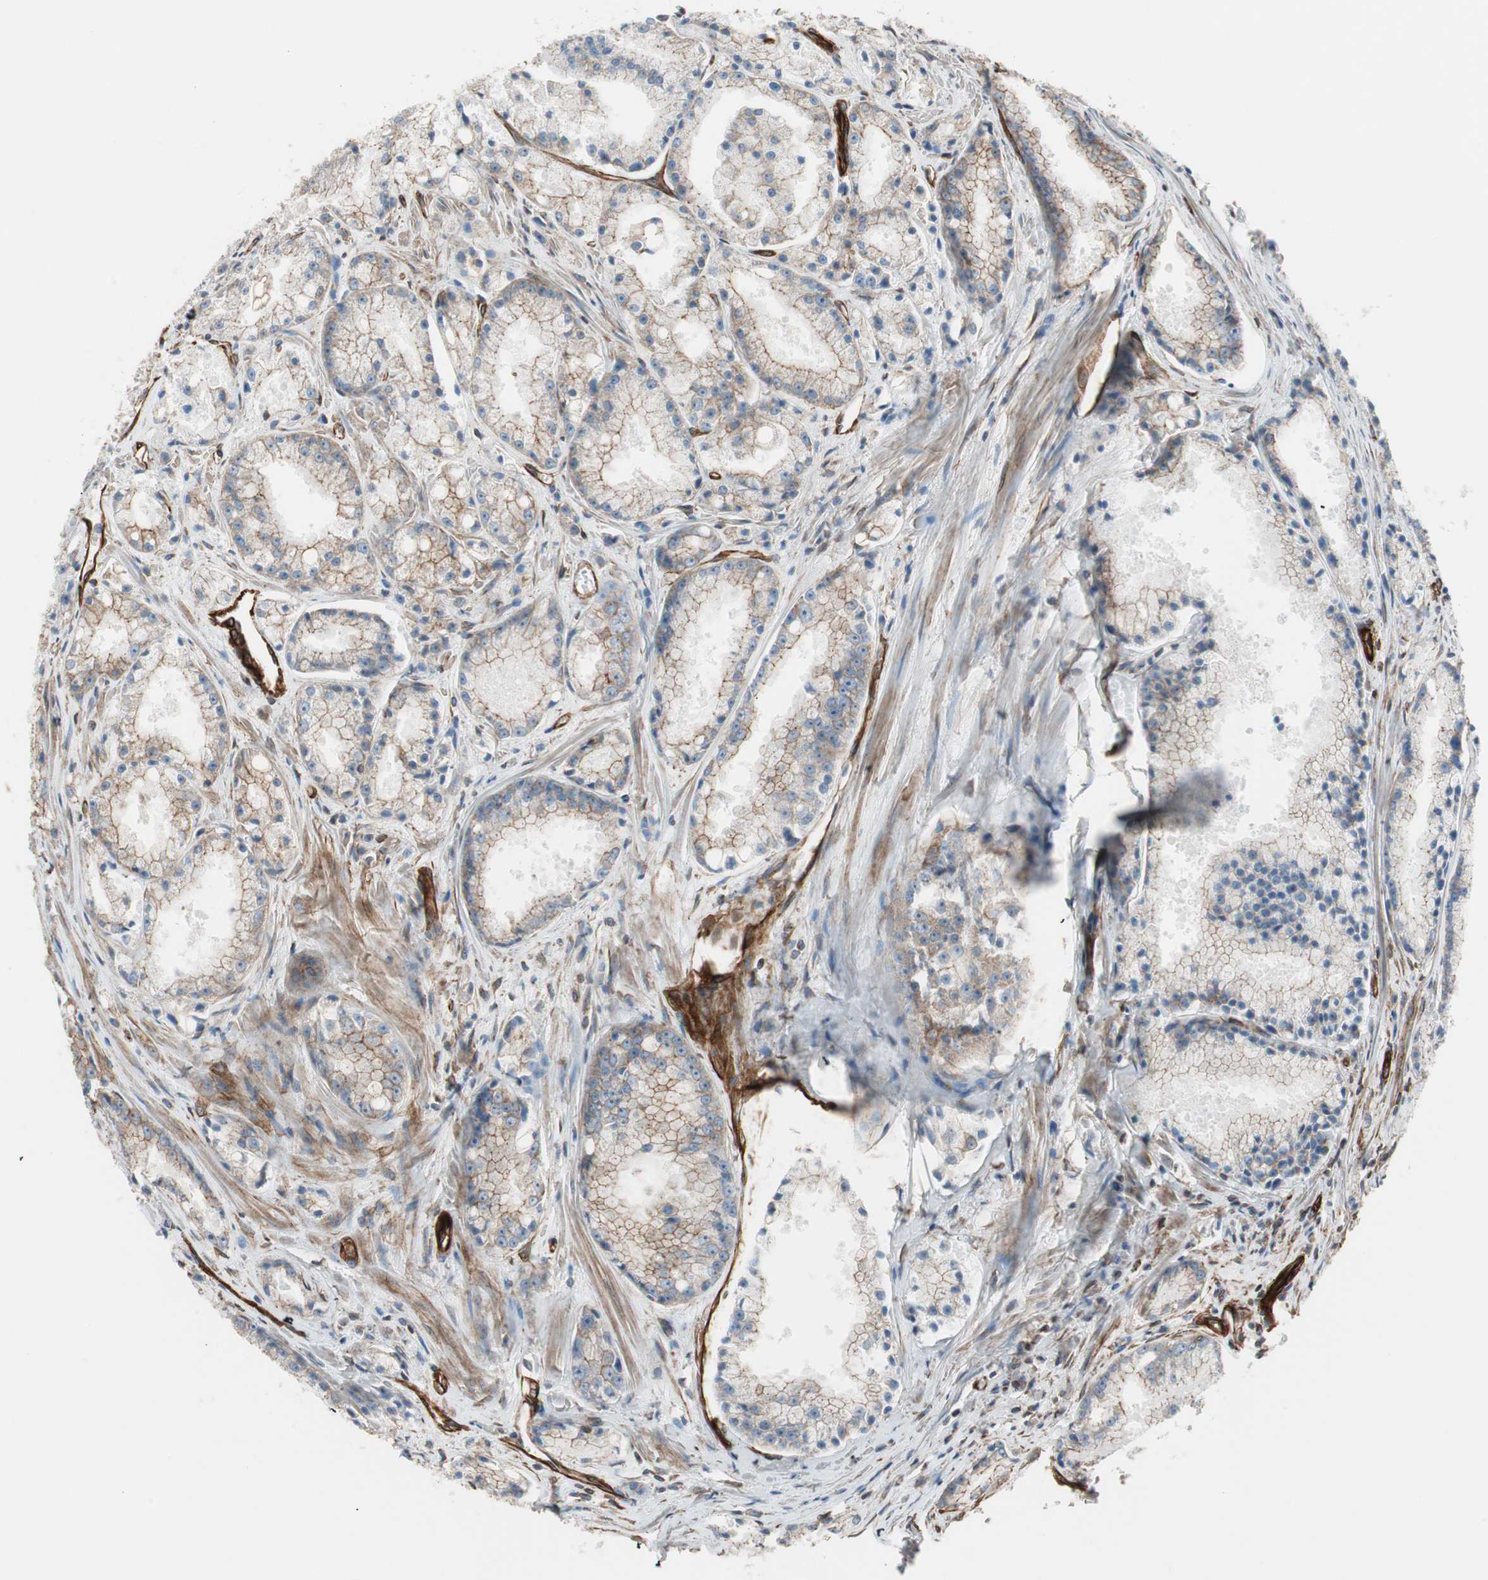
{"staining": {"intensity": "moderate", "quantity": ">75%", "location": "cytoplasmic/membranous"}, "tissue": "prostate cancer", "cell_type": "Tumor cells", "image_type": "cancer", "snomed": [{"axis": "morphology", "description": "Adenocarcinoma, Low grade"}, {"axis": "topography", "description": "Prostate"}], "caption": "Approximately >75% of tumor cells in human prostate cancer (low-grade adenocarcinoma) reveal moderate cytoplasmic/membranous protein positivity as visualized by brown immunohistochemical staining.", "gene": "TCTA", "patient": {"sex": "male", "age": 64}}